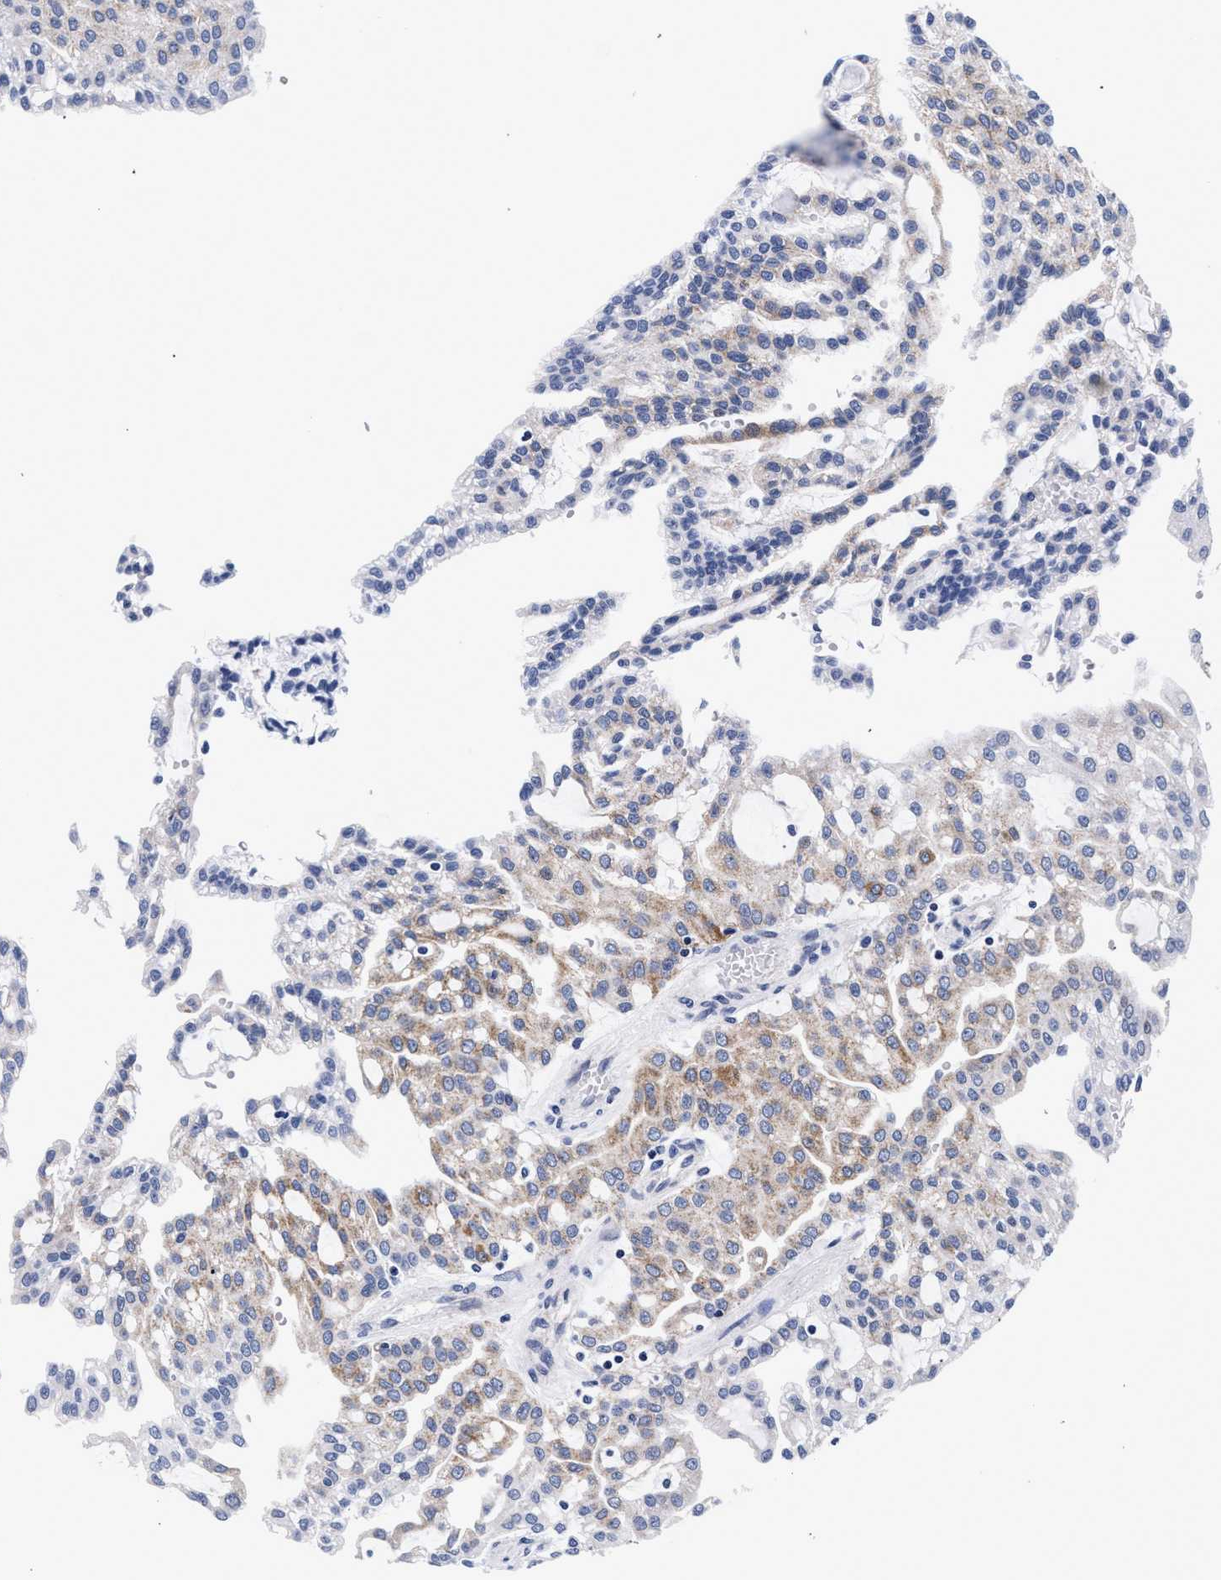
{"staining": {"intensity": "moderate", "quantity": ">75%", "location": "cytoplasmic/membranous"}, "tissue": "renal cancer", "cell_type": "Tumor cells", "image_type": "cancer", "snomed": [{"axis": "morphology", "description": "Adenocarcinoma, NOS"}, {"axis": "topography", "description": "Kidney"}], "caption": "Immunohistochemical staining of human renal cancer (adenocarcinoma) reveals moderate cytoplasmic/membranous protein positivity in about >75% of tumor cells. (brown staining indicates protein expression, while blue staining denotes nuclei).", "gene": "RAB3B", "patient": {"sex": "male", "age": 63}}